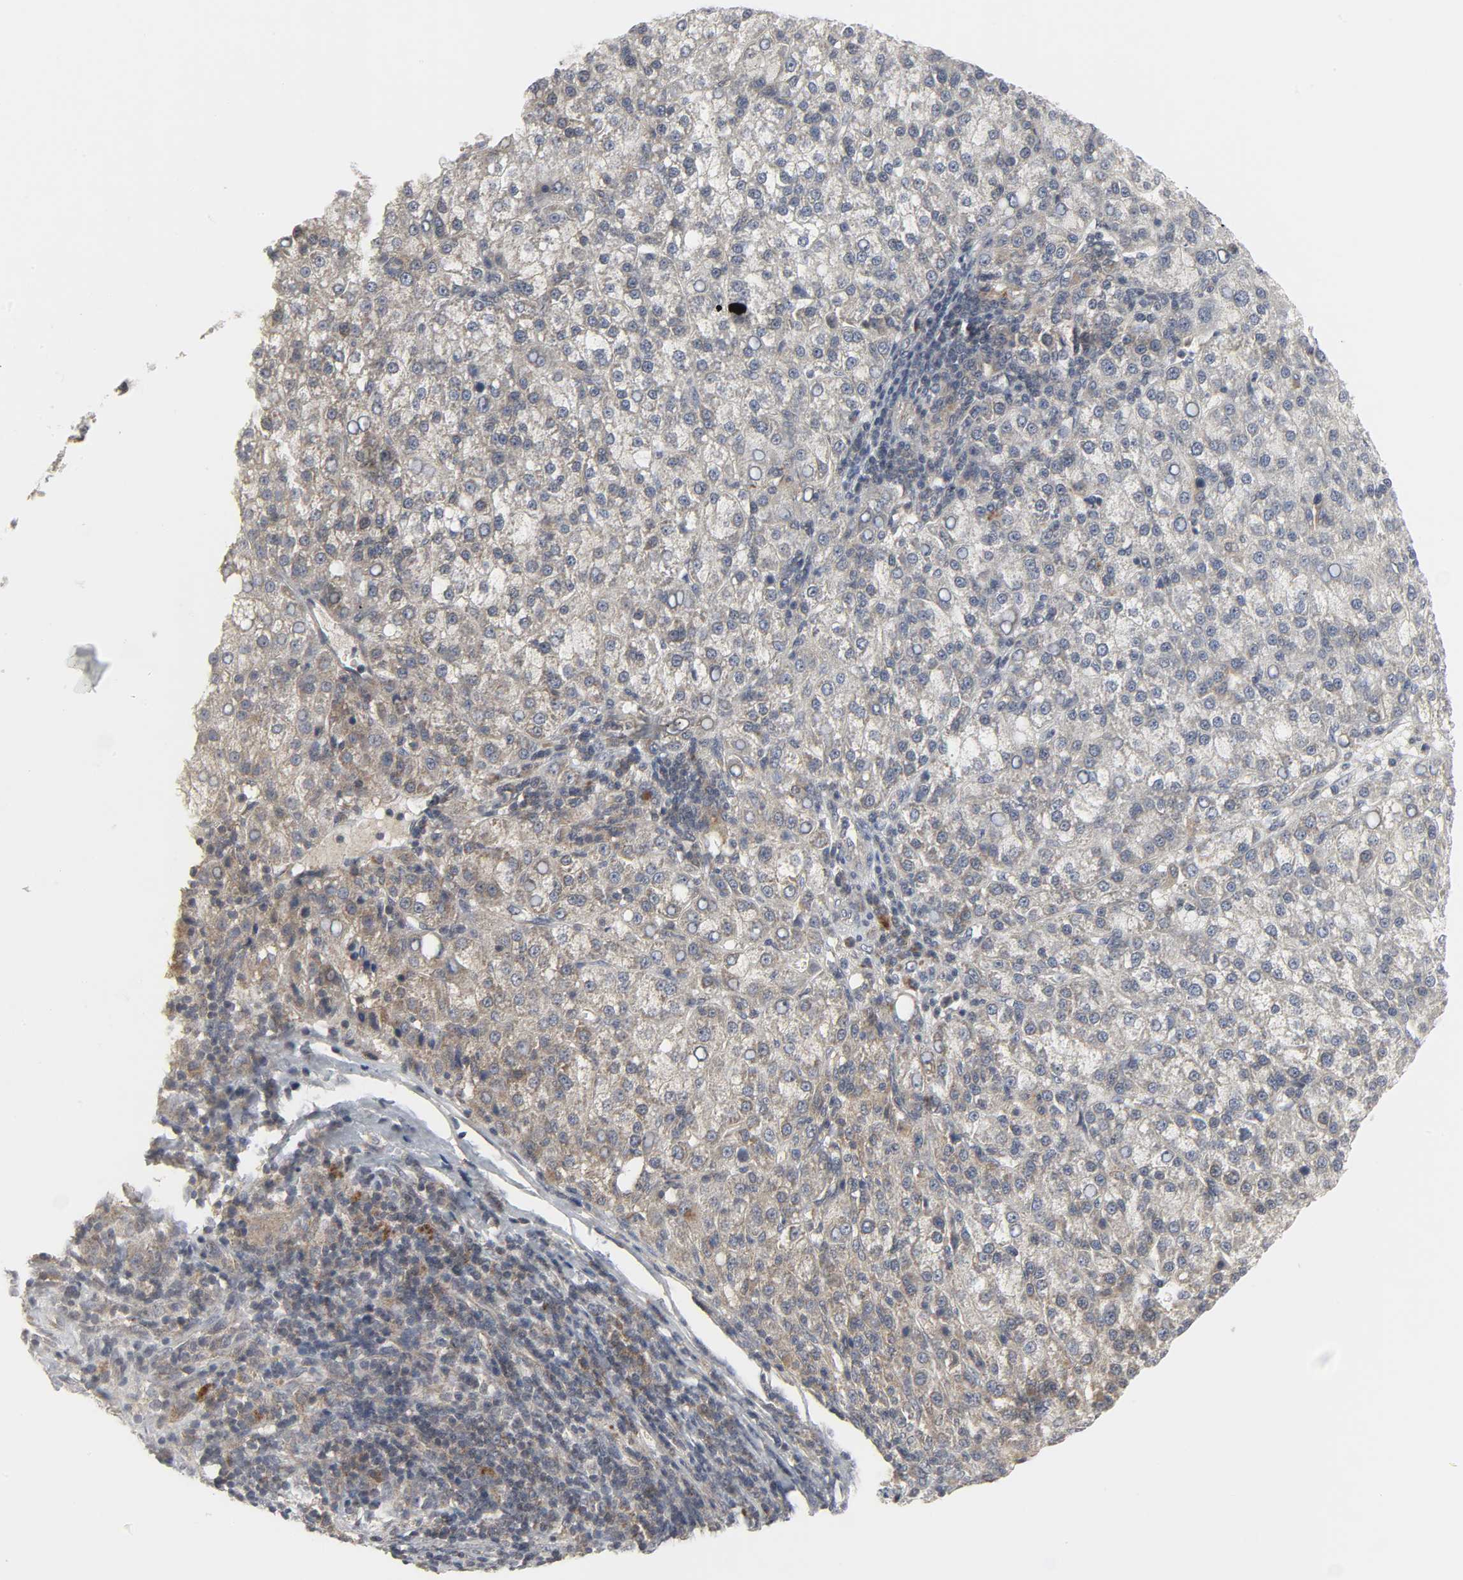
{"staining": {"intensity": "moderate", "quantity": "<25%", "location": "cytoplasmic/membranous"}, "tissue": "liver cancer", "cell_type": "Tumor cells", "image_type": "cancer", "snomed": [{"axis": "morphology", "description": "Carcinoma, Hepatocellular, NOS"}, {"axis": "topography", "description": "Liver"}], "caption": "IHC staining of liver hepatocellular carcinoma, which exhibits low levels of moderate cytoplasmic/membranous positivity in approximately <25% of tumor cells indicating moderate cytoplasmic/membranous protein positivity. The staining was performed using DAB (brown) for protein detection and nuclei were counterstained in hematoxylin (blue).", "gene": "CLIP1", "patient": {"sex": "female", "age": 58}}